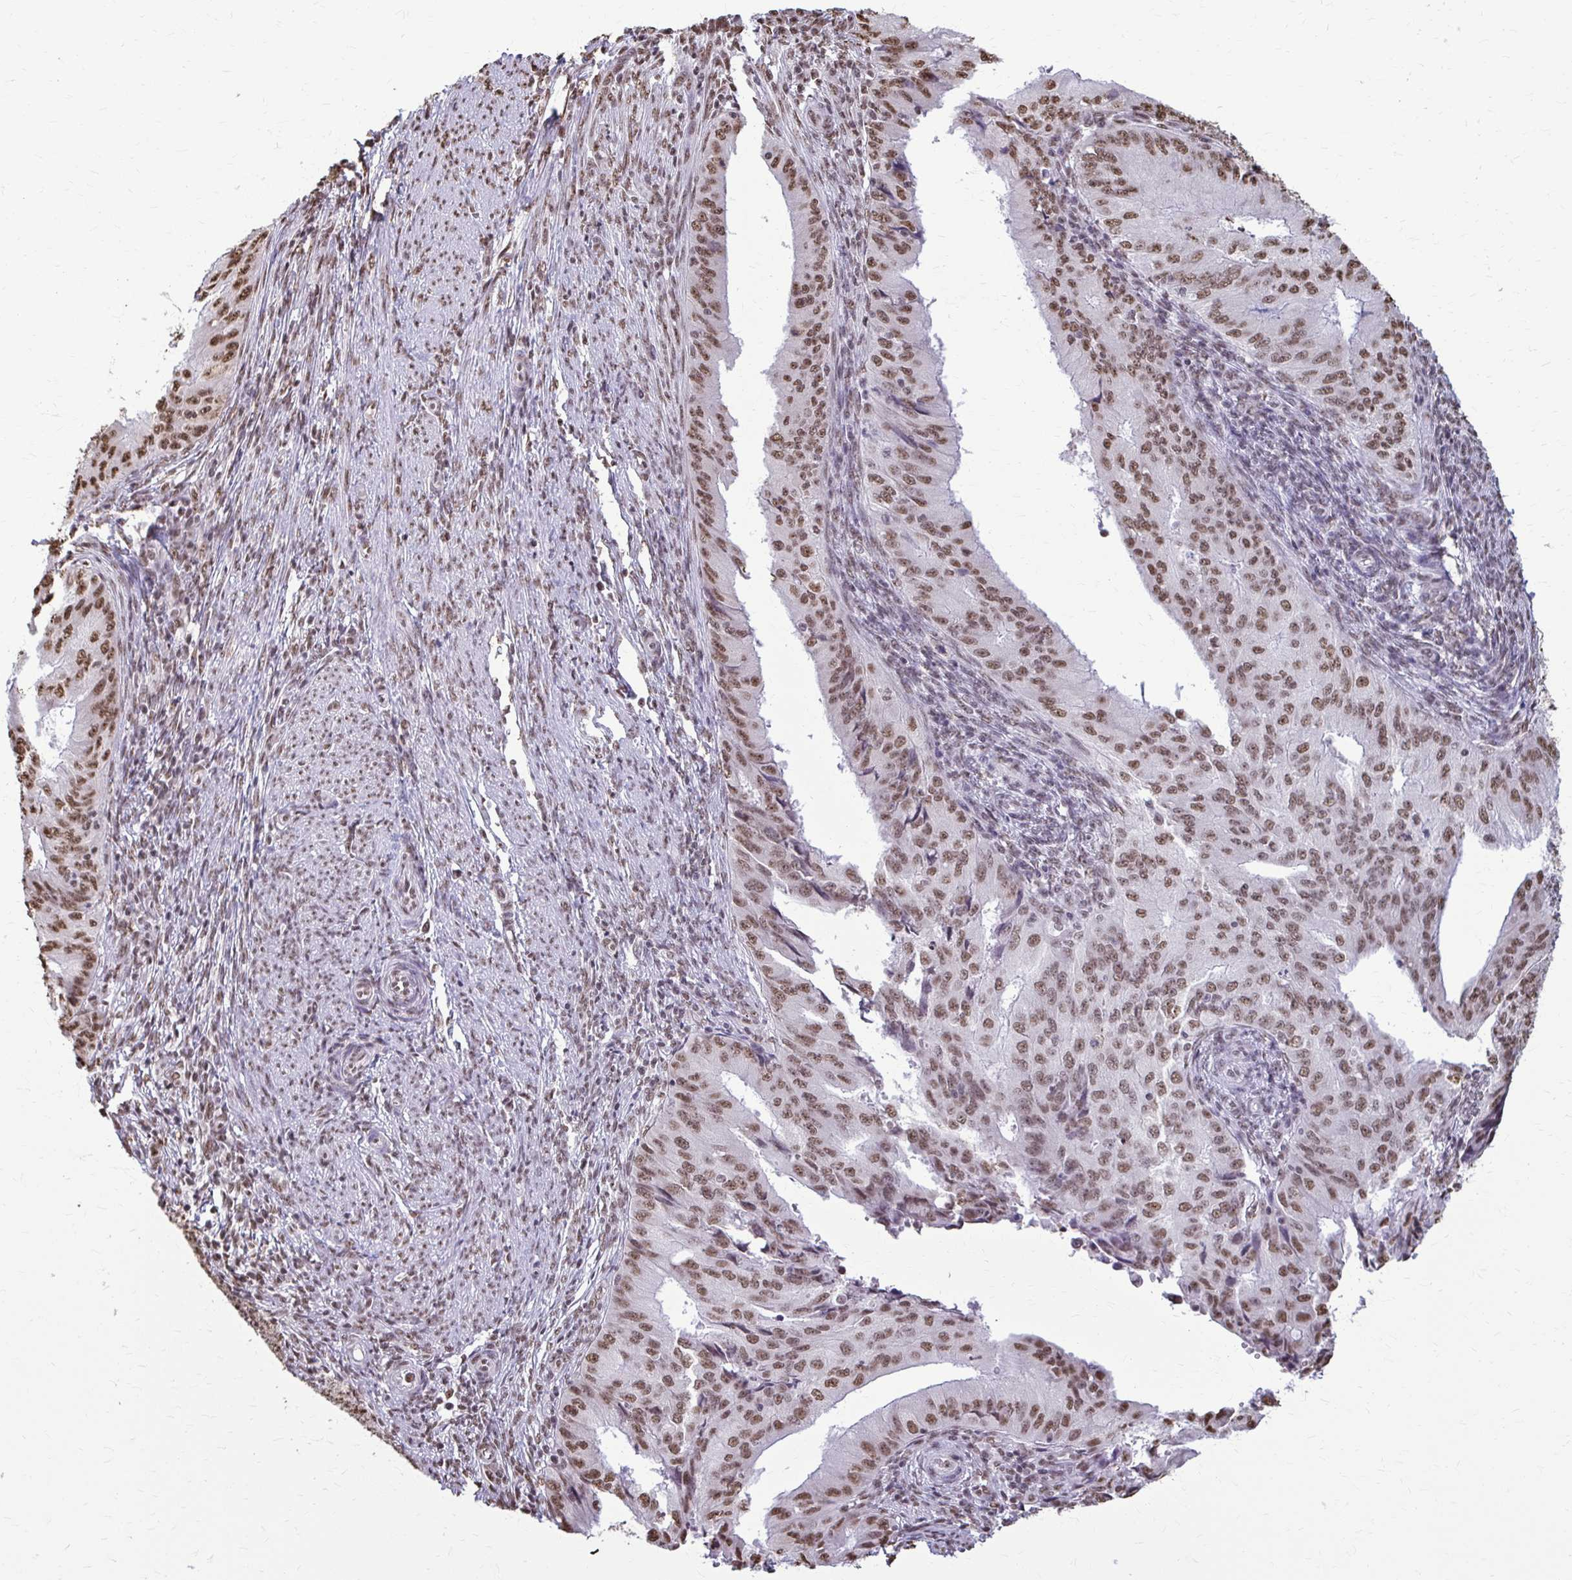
{"staining": {"intensity": "moderate", "quantity": ">75%", "location": "nuclear"}, "tissue": "endometrial cancer", "cell_type": "Tumor cells", "image_type": "cancer", "snomed": [{"axis": "morphology", "description": "Adenocarcinoma, NOS"}, {"axis": "topography", "description": "Endometrium"}], "caption": "IHC histopathology image of human adenocarcinoma (endometrial) stained for a protein (brown), which exhibits medium levels of moderate nuclear positivity in about >75% of tumor cells.", "gene": "SNRPA", "patient": {"sex": "female", "age": 50}}